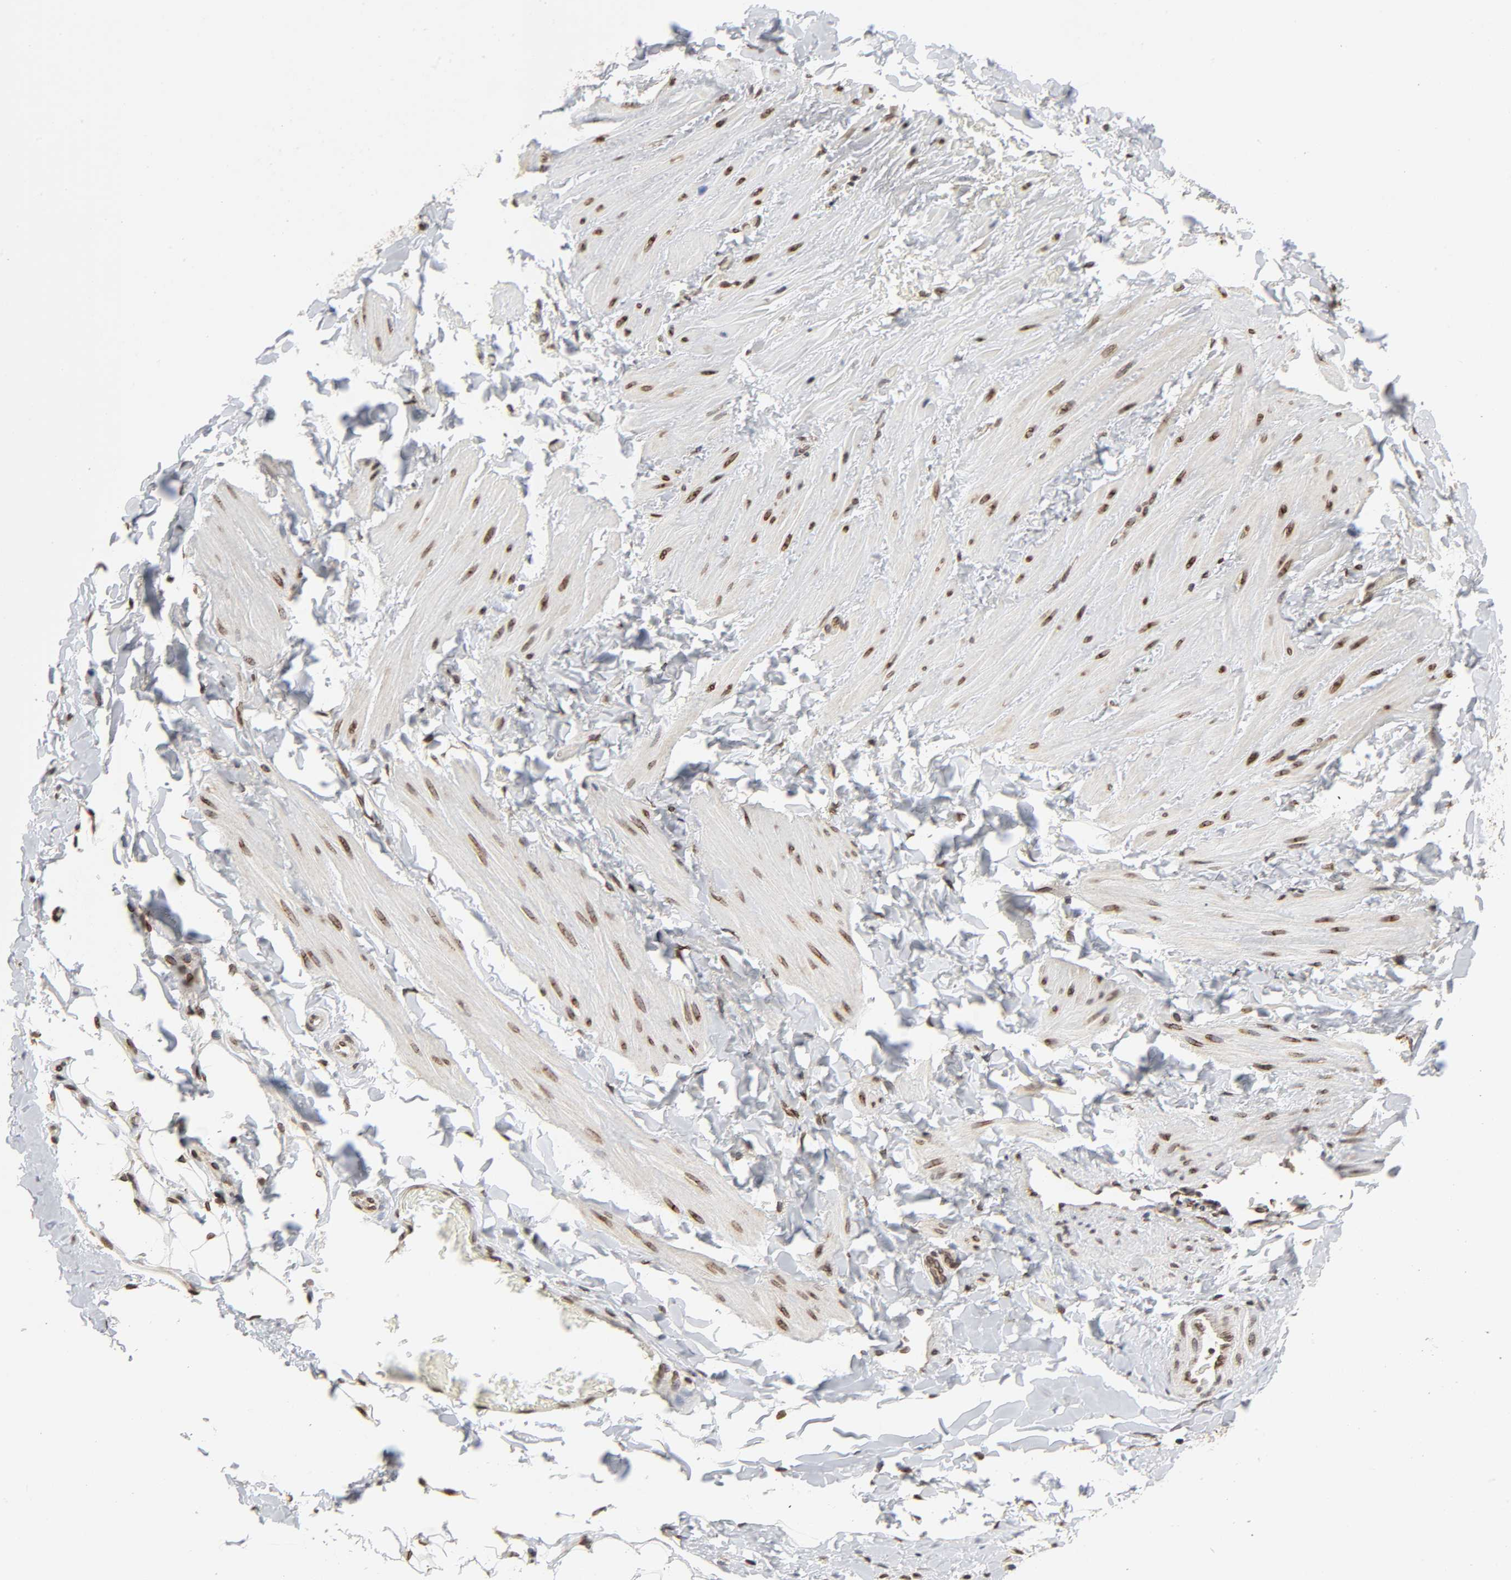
{"staining": {"intensity": "moderate", "quantity": ">75%", "location": "nuclear"}, "tissue": "soft tissue", "cell_type": "Fibroblasts", "image_type": "normal", "snomed": [{"axis": "morphology", "description": "Normal tissue, NOS"}, {"axis": "topography", "description": "Soft tissue"}], "caption": "A histopathology image of human soft tissue stained for a protein demonstrates moderate nuclear brown staining in fibroblasts. (DAB (3,3'-diaminobenzidine) = brown stain, brightfield microscopy at high magnification).", "gene": "RANGAP1", "patient": {"sex": "male", "age": 26}}